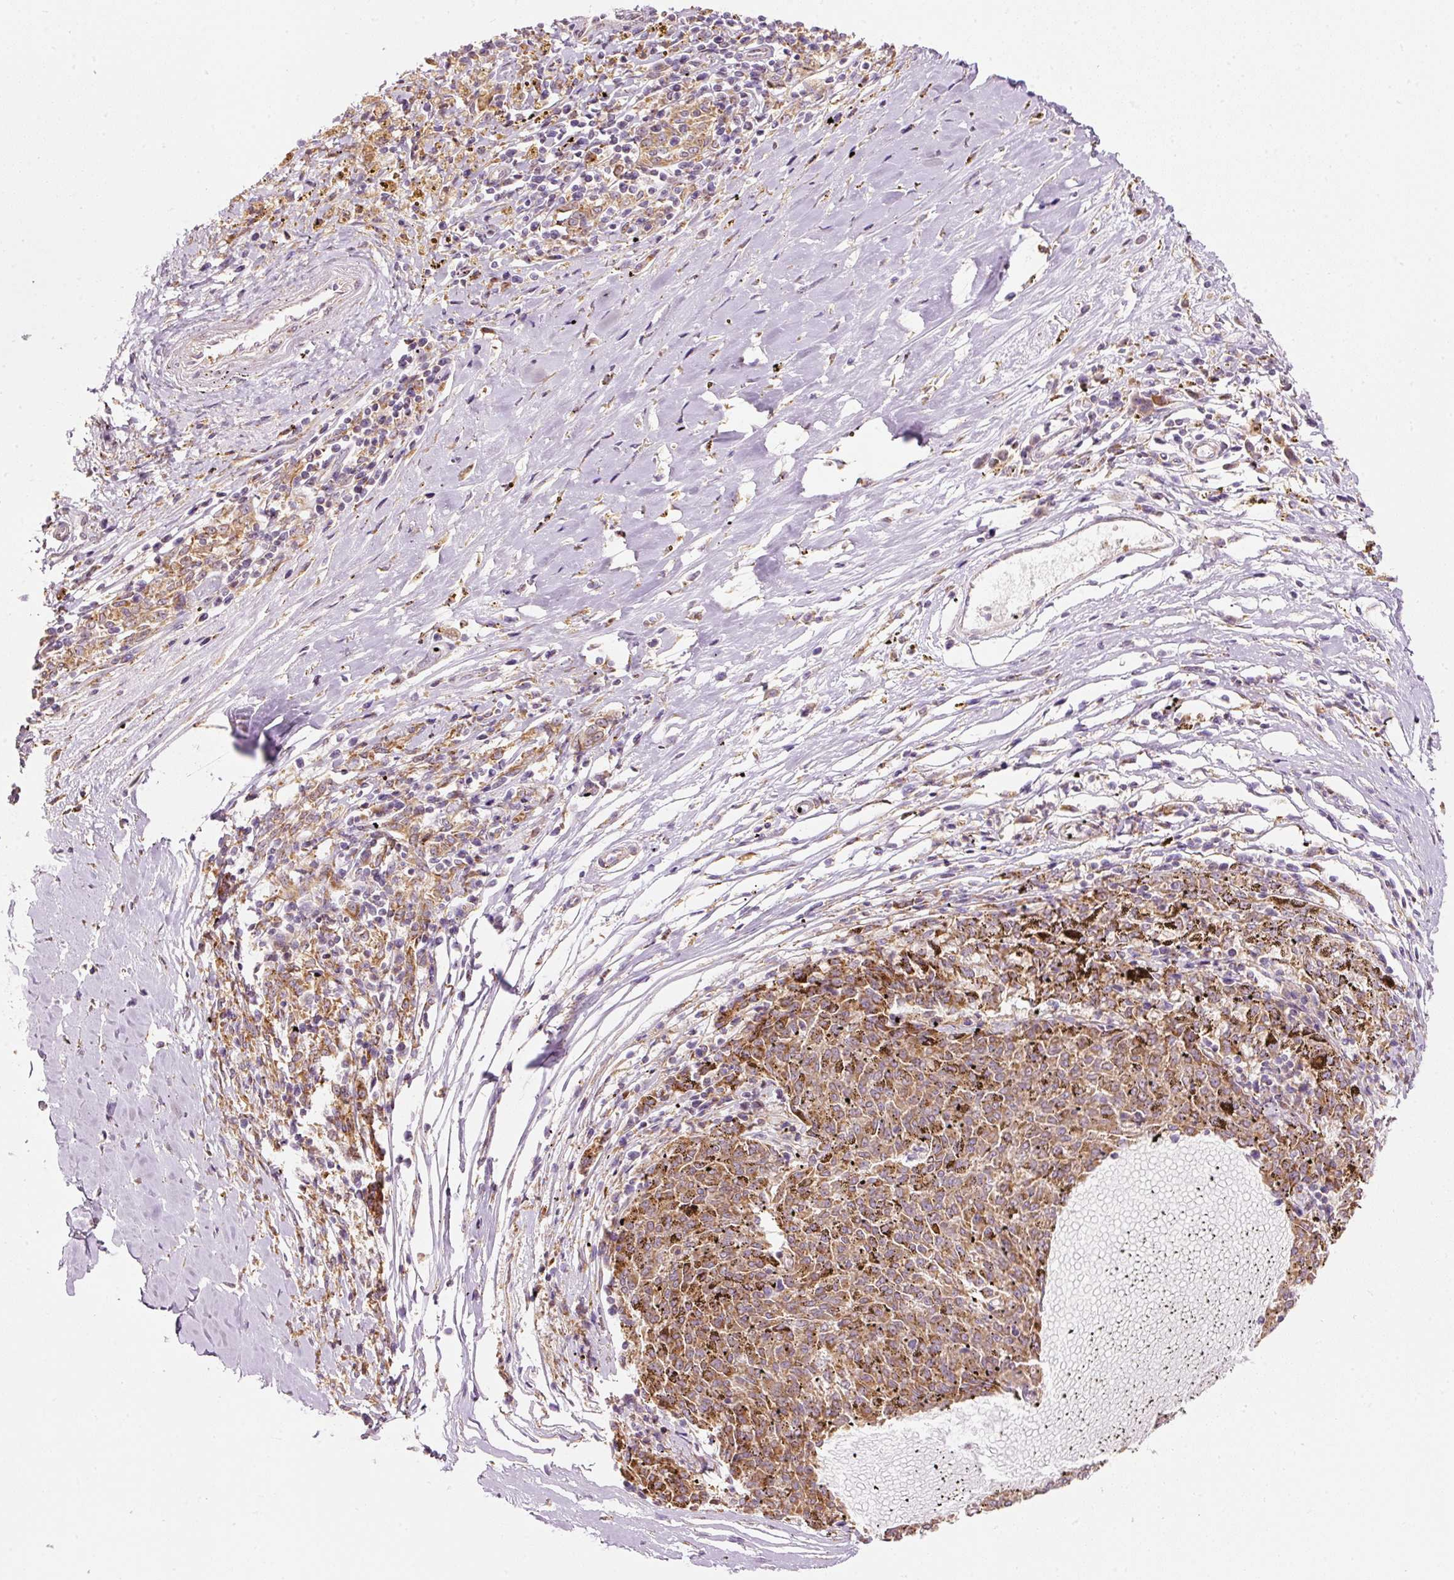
{"staining": {"intensity": "moderate", "quantity": ">75%", "location": "cytoplasmic/membranous"}, "tissue": "melanoma", "cell_type": "Tumor cells", "image_type": "cancer", "snomed": [{"axis": "morphology", "description": "Malignant melanoma, NOS"}, {"axis": "topography", "description": "Skin"}], "caption": "This is an image of immunohistochemistry staining of melanoma, which shows moderate positivity in the cytoplasmic/membranous of tumor cells.", "gene": "SNAPC5", "patient": {"sex": "female", "age": 72}}